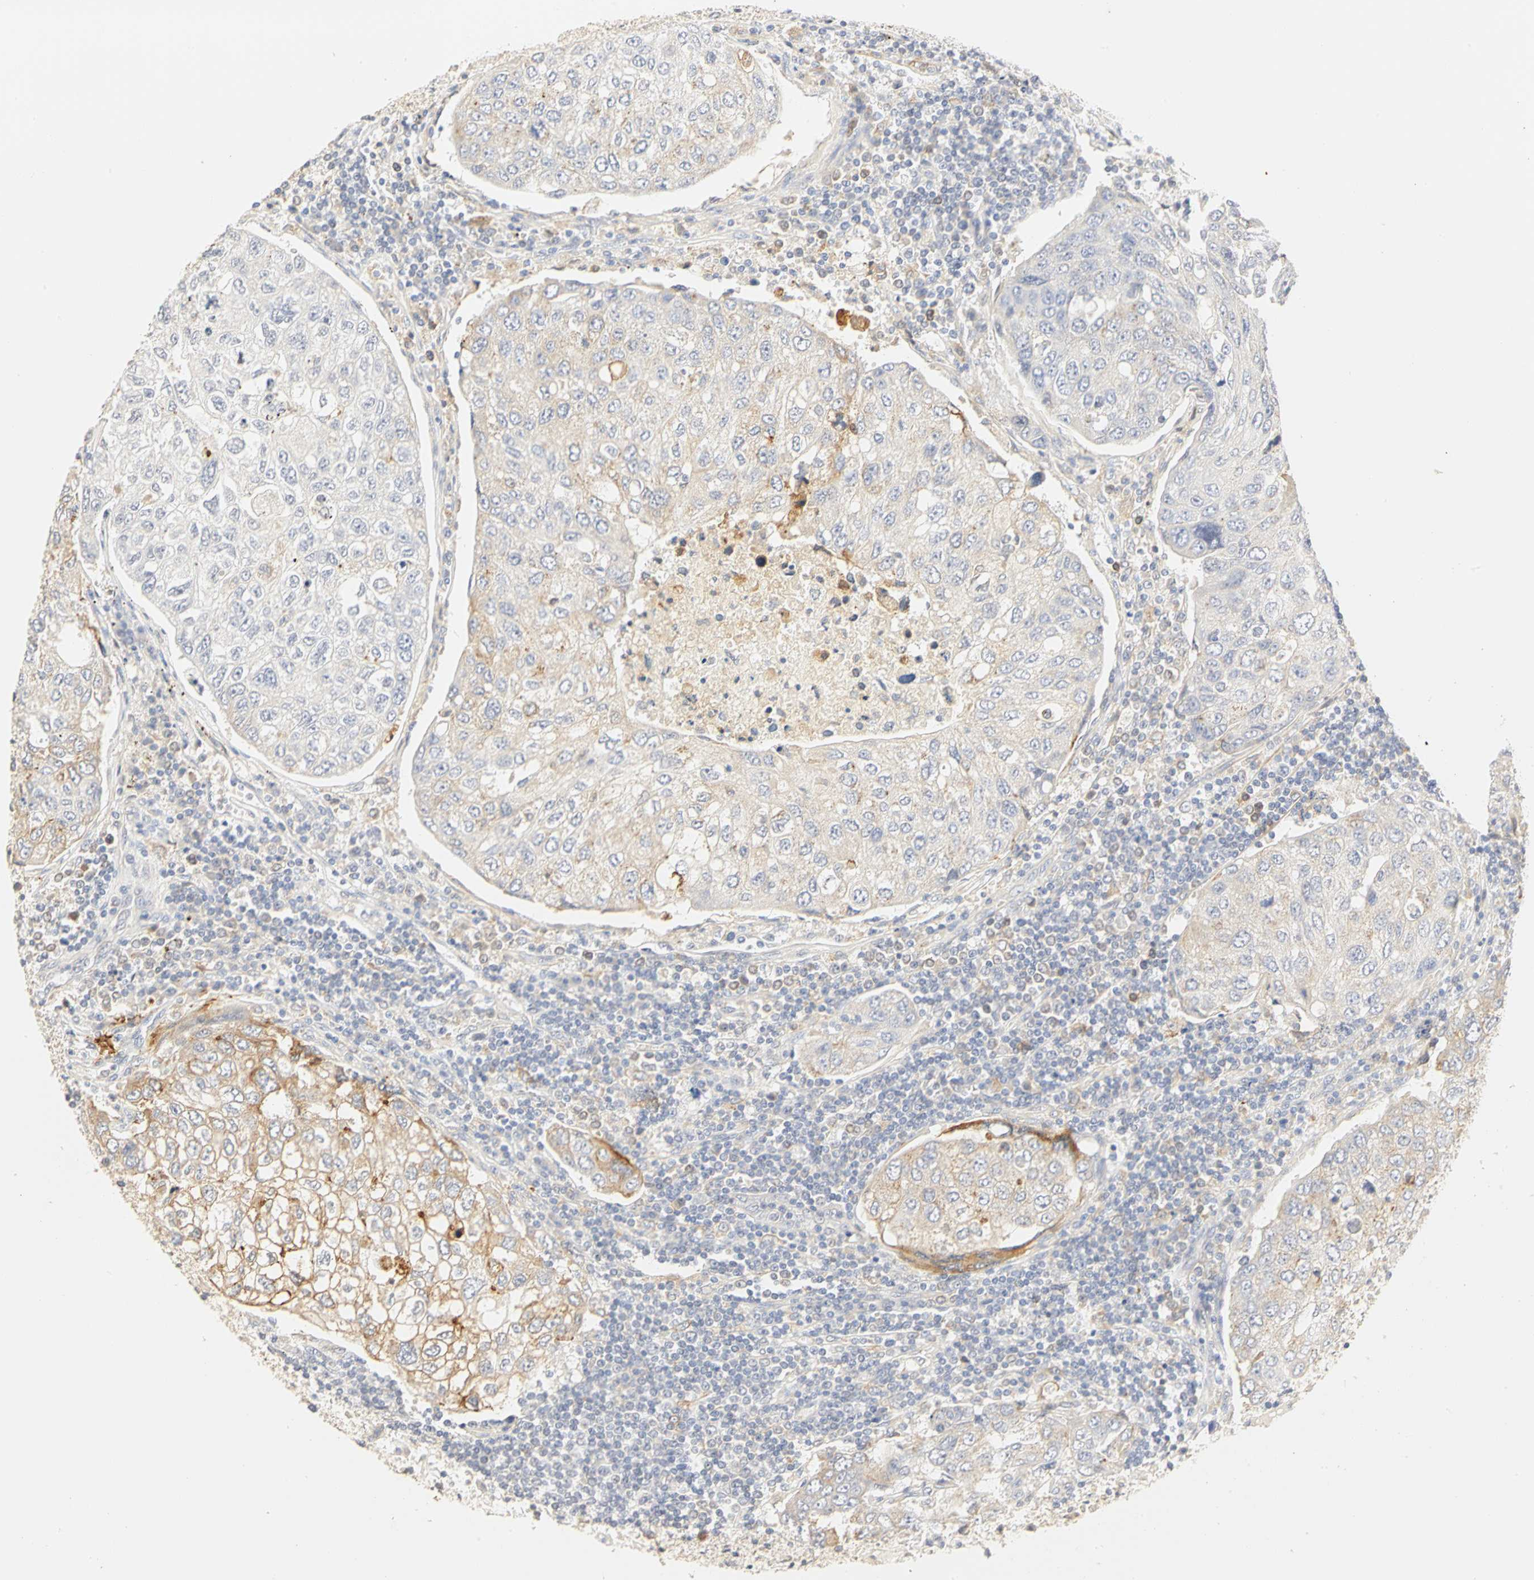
{"staining": {"intensity": "moderate", "quantity": ">75%", "location": "cytoplasmic/membranous"}, "tissue": "urothelial cancer", "cell_type": "Tumor cells", "image_type": "cancer", "snomed": [{"axis": "morphology", "description": "Urothelial carcinoma, High grade"}, {"axis": "topography", "description": "Lymph node"}, {"axis": "topography", "description": "Urinary bladder"}], "caption": "Immunohistochemical staining of human high-grade urothelial carcinoma demonstrates moderate cytoplasmic/membranous protein staining in approximately >75% of tumor cells.", "gene": "GNRH2", "patient": {"sex": "male", "age": 51}}